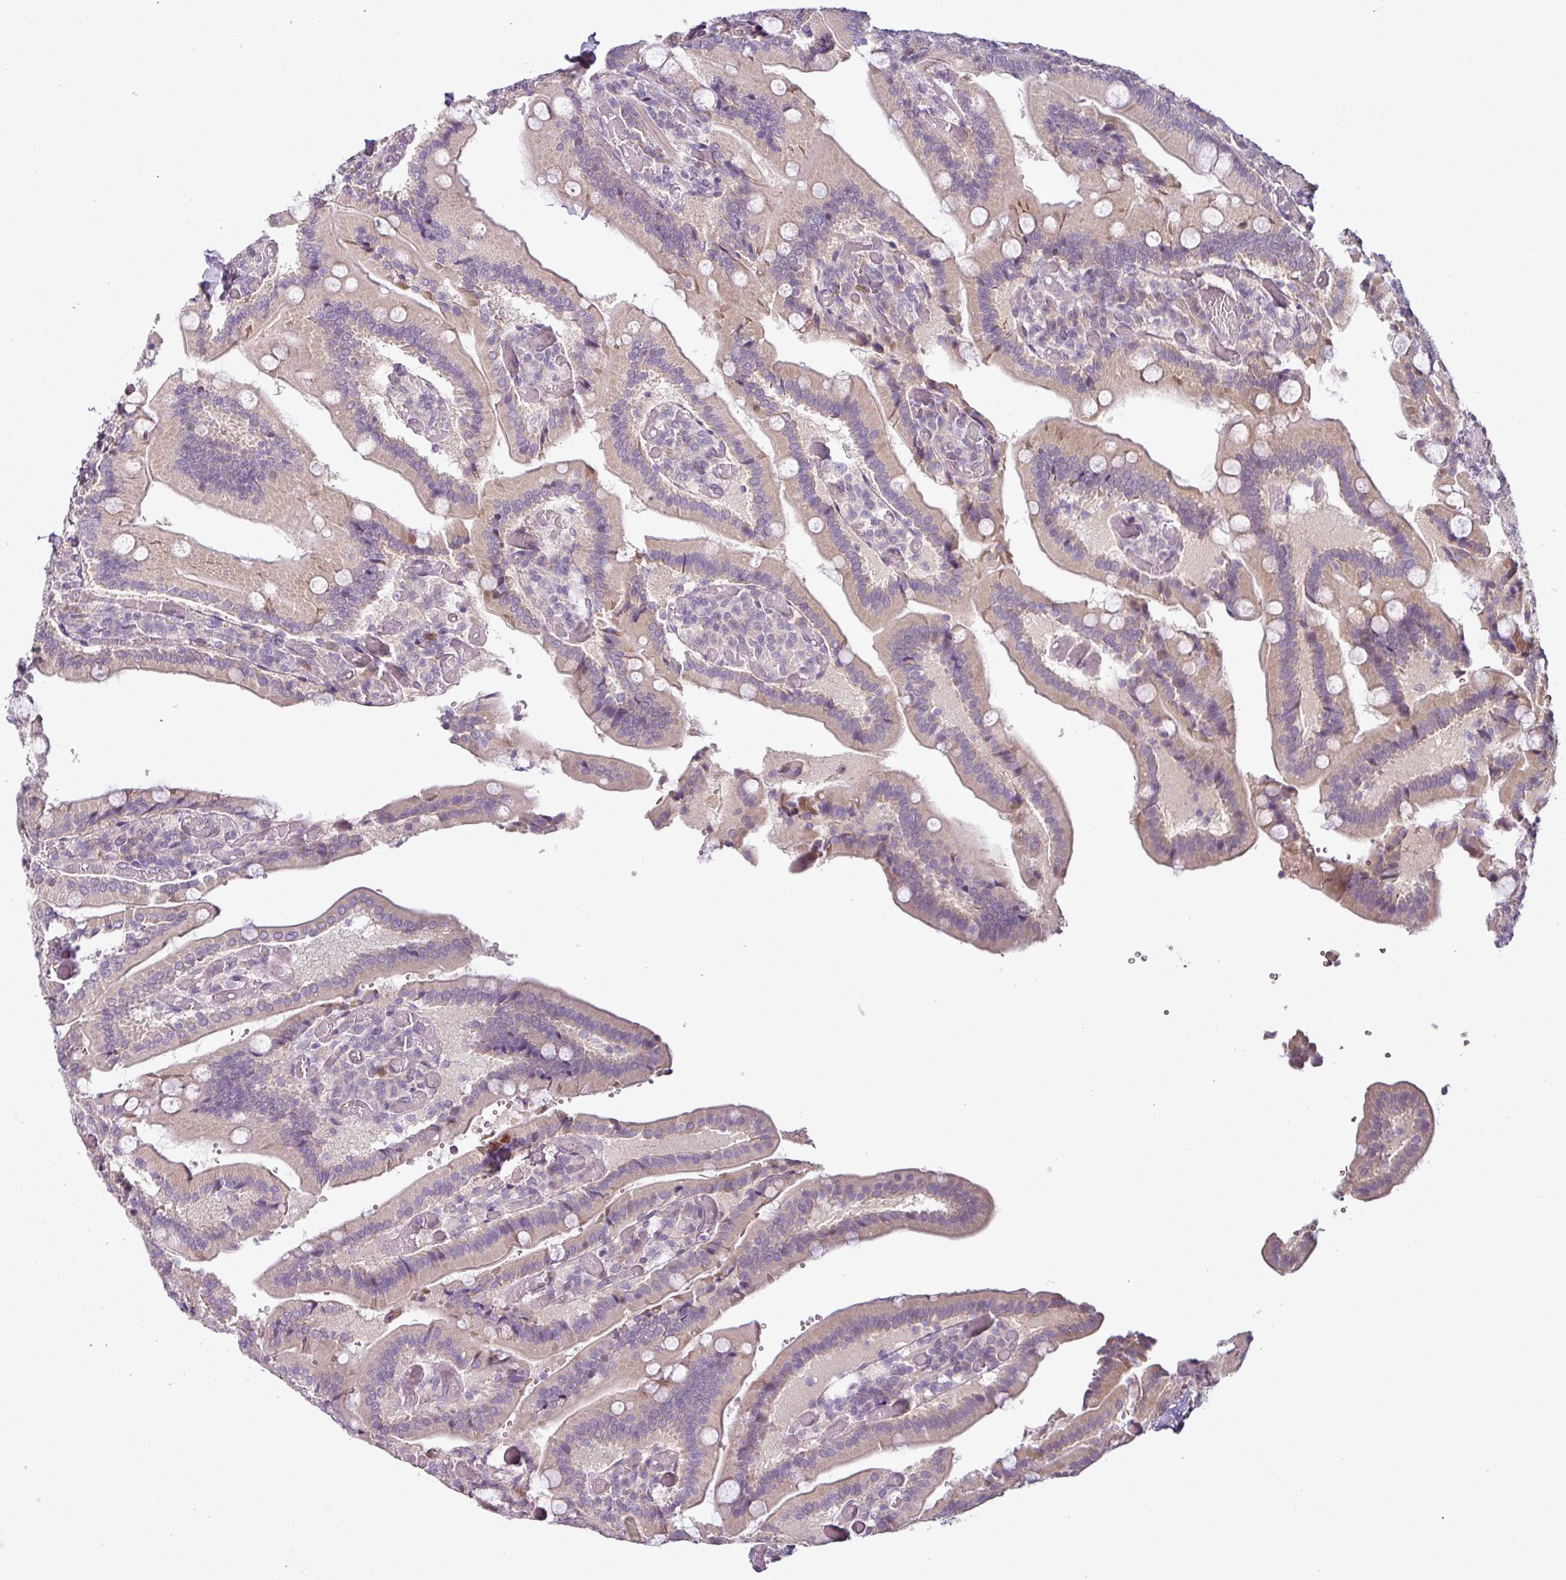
{"staining": {"intensity": "moderate", "quantity": "25%-75%", "location": "cytoplasmic/membranous"}, "tissue": "duodenum", "cell_type": "Glandular cells", "image_type": "normal", "snomed": [{"axis": "morphology", "description": "Normal tissue, NOS"}, {"axis": "topography", "description": "Duodenum"}], "caption": "A brown stain labels moderate cytoplasmic/membranous positivity of a protein in glandular cells of unremarkable duodenum.", "gene": "OR52D1", "patient": {"sex": "female", "age": 62}}